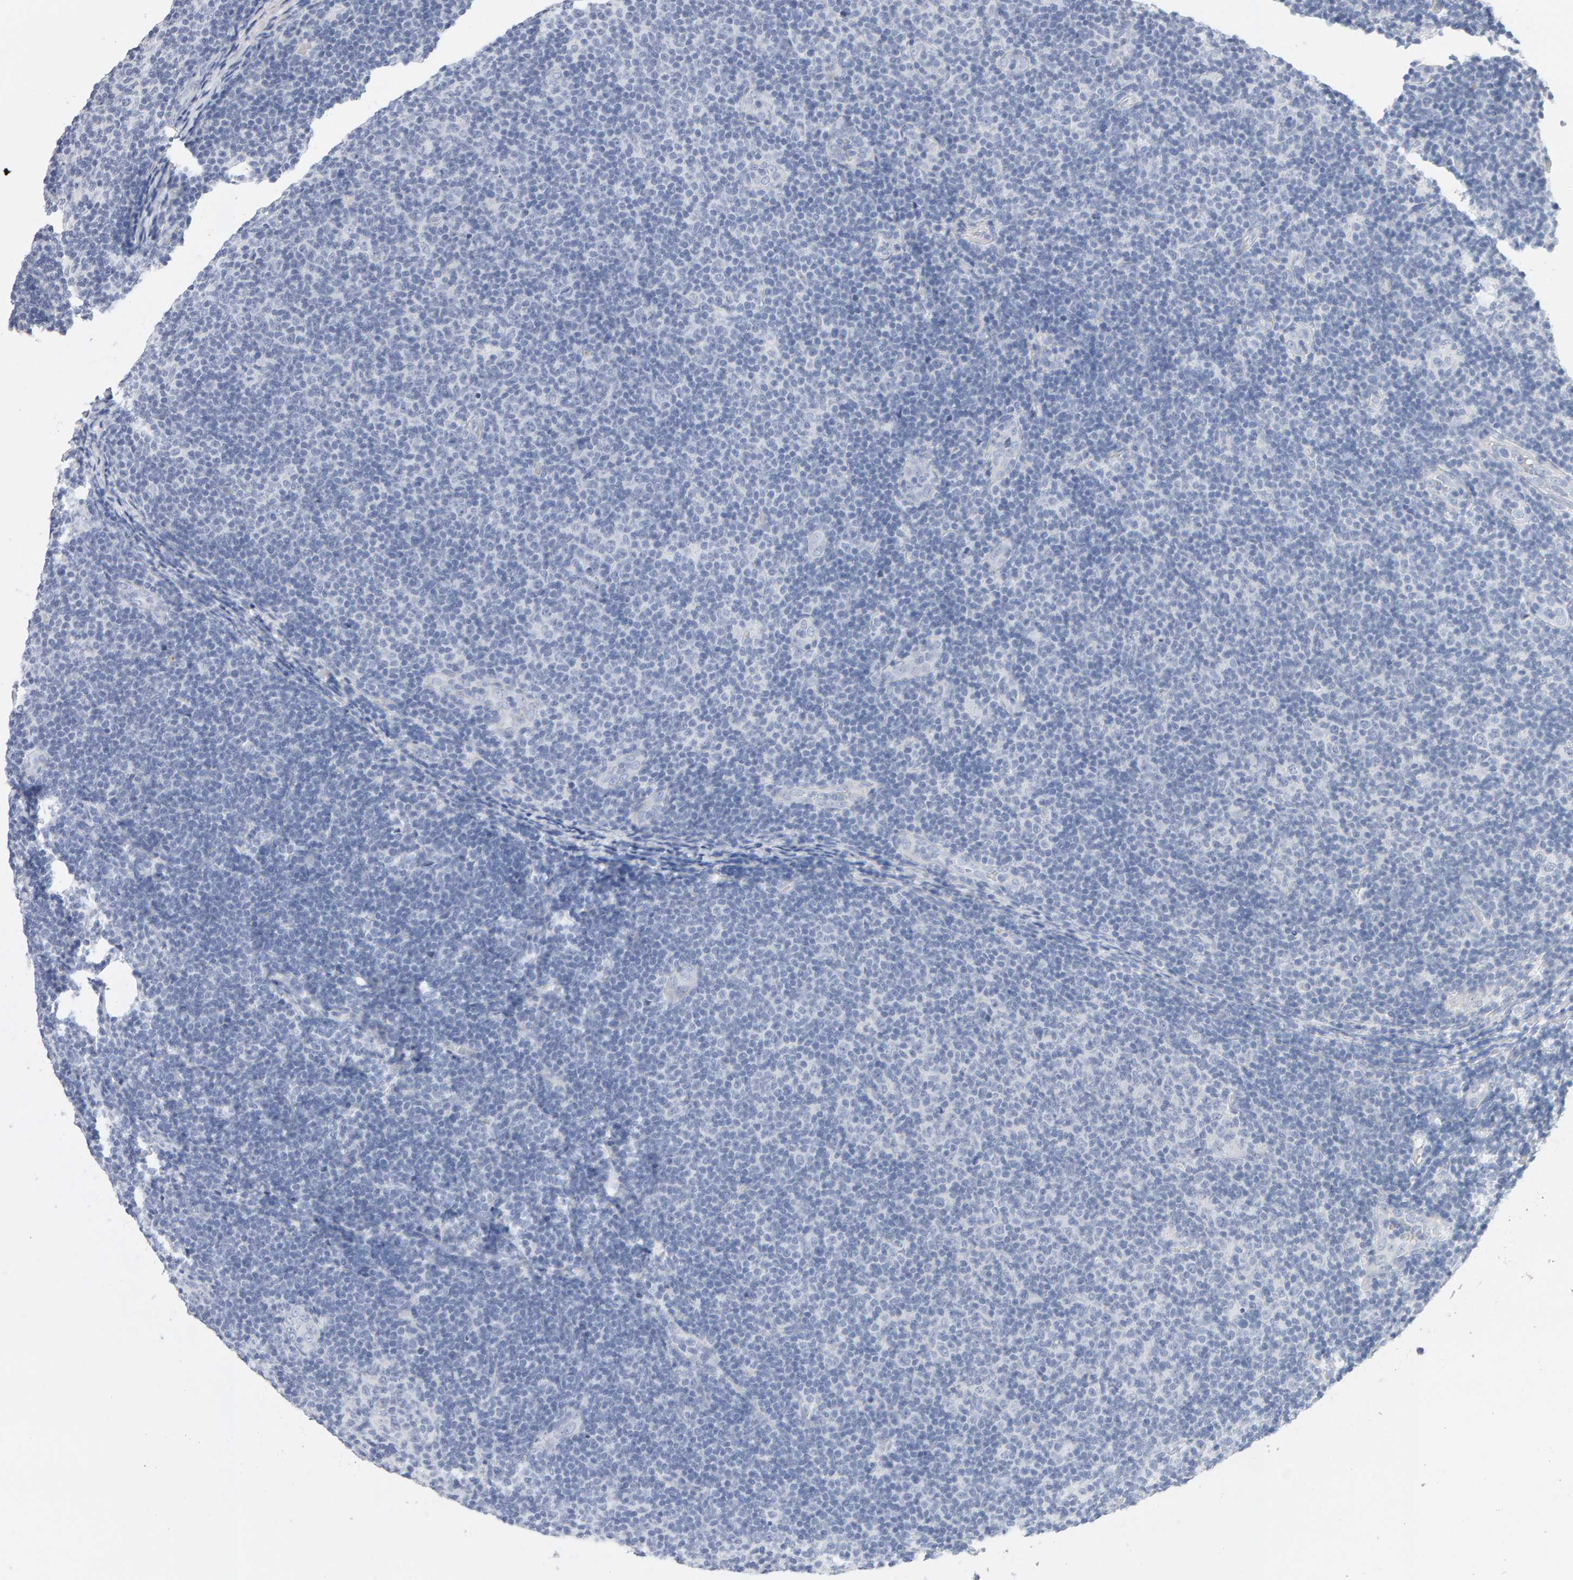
{"staining": {"intensity": "negative", "quantity": "none", "location": "none"}, "tissue": "lymphoma", "cell_type": "Tumor cells", "image_type": "cancer", "snomed": [{"axis": "morphology", "description": "Malignant lymphoma, non-Hodgkin's type, Low grade"}, {"axis": "topography", "description": "Lymph node"}], "caption": "This is an IHC image of low-grade malignant lymphoma, non-Hodgkin's type. There is no expression in tumor cells.", "gene": "HNF4A", "patient": {"sex": "male", "age": 83}}